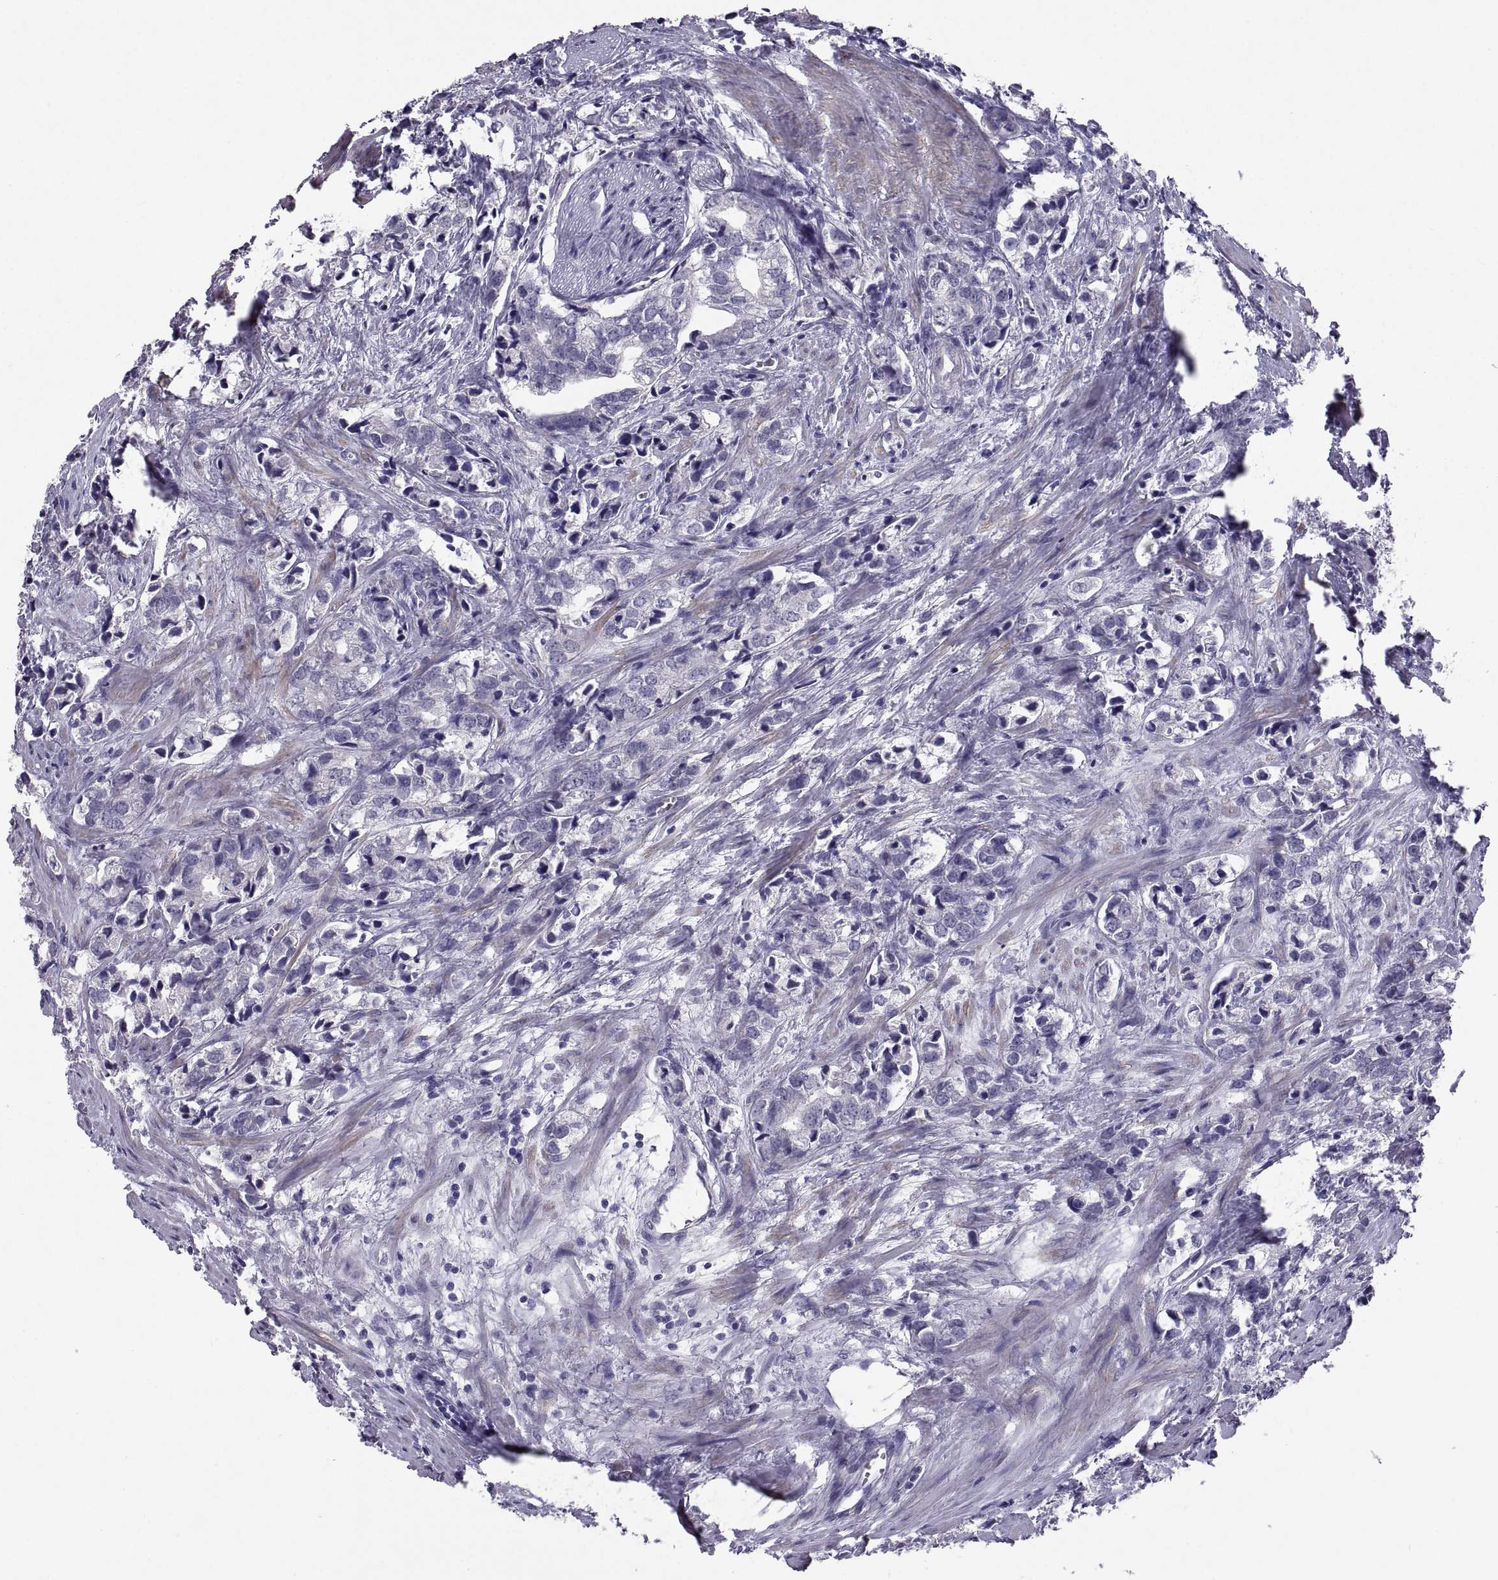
{"staining": {"intensity": "negative", "quantity": "none", "location": "none"}, "tissue": "prostate cancer", "cell_type": "Tumor cells", "image_type": "cancer", "snomed": [{"axis": "morphology", "description": "Adenocarcinoma, NOS"}, {"axis": "topography", "description": "Prostate and seminal vesicle, NOS"}], "caption": "IHC photomicrograph of prostate cancer stained for a protein (brown), which demonstrates no expression in tumor cells.", "gene": "IGSF1", "patient": {"sex": "male", "age": 63}}